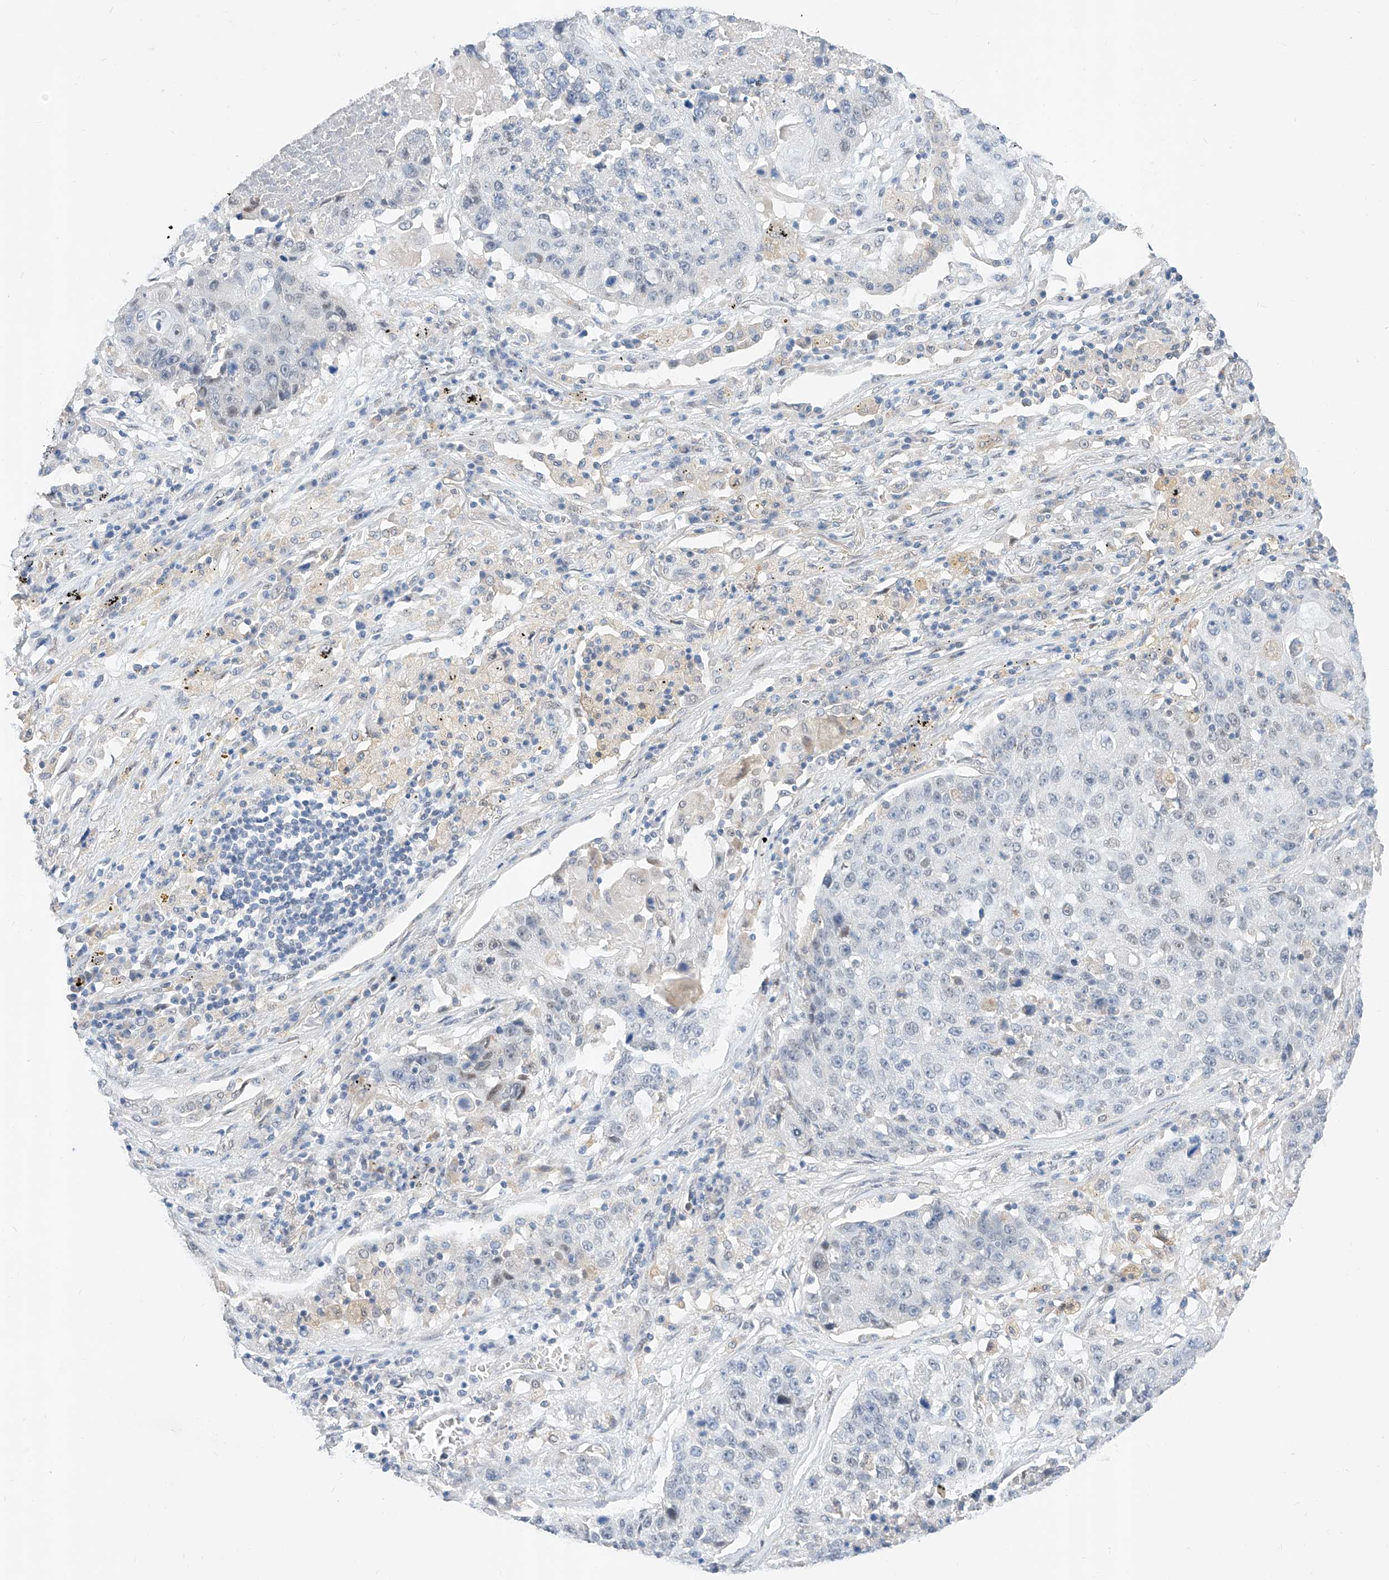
{"staining": {"intensity": "negative", "quantity": "none", "location": "none"}, "tissue": "lung cancer", "cell_type": "Tumor cells", "image_type": "cancer", "snomed": [{"axis": "morphology", "description": "Squamous cell carcinoma, NOS"}, {"axis": "topography", "description": "Lung"}], "caption": "Immunohistochemical staining of human lung cancer exhibits no significant staining in tumor cells.", "gene": "KCNJ1", "patient": {"sex": "male", "age": 61}}